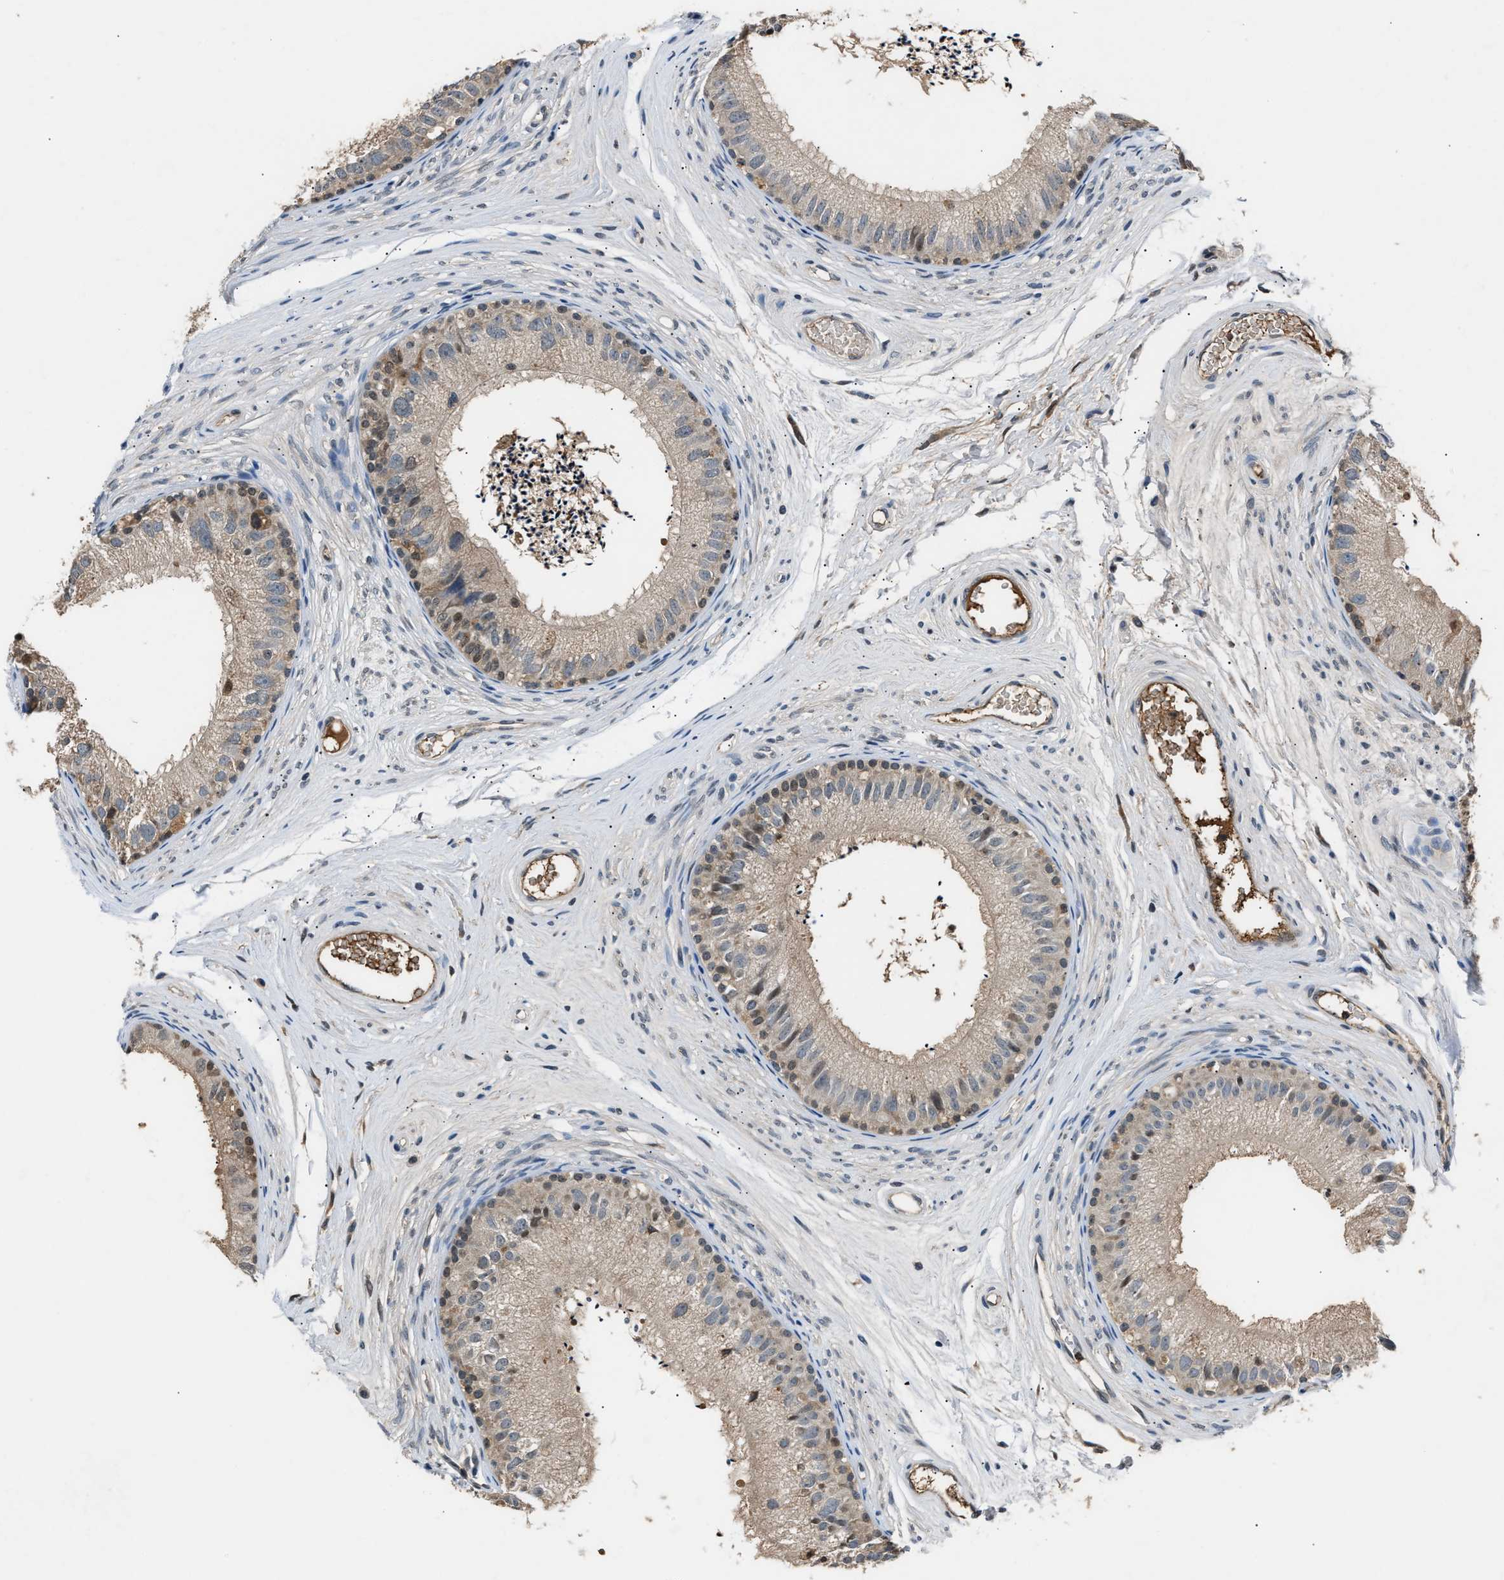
{"staining": {"intensity": "weak", "quantity": "25%-75%", "location": "cytoplasmic/membranous,nuclear"}, "tissue": "epididymis", "cell_type": "Glandular cells", "image_type": "normal", "snomed": [{"axis": "morphology", "description": "Normal tissue, NOS"}, {"axis": "topography", "description": "Epididymis"}], "caption": "Immunohistochemical staining of benign epididymis displays weak cytoplasmic/membranous,nuclear protein expression in about 25%-75% of glandular cells. The protein is shown in brown color, while the nuclei are stained blue.", "gene": "TP53I3", "patient": {"sex": "male", "age": 56}}